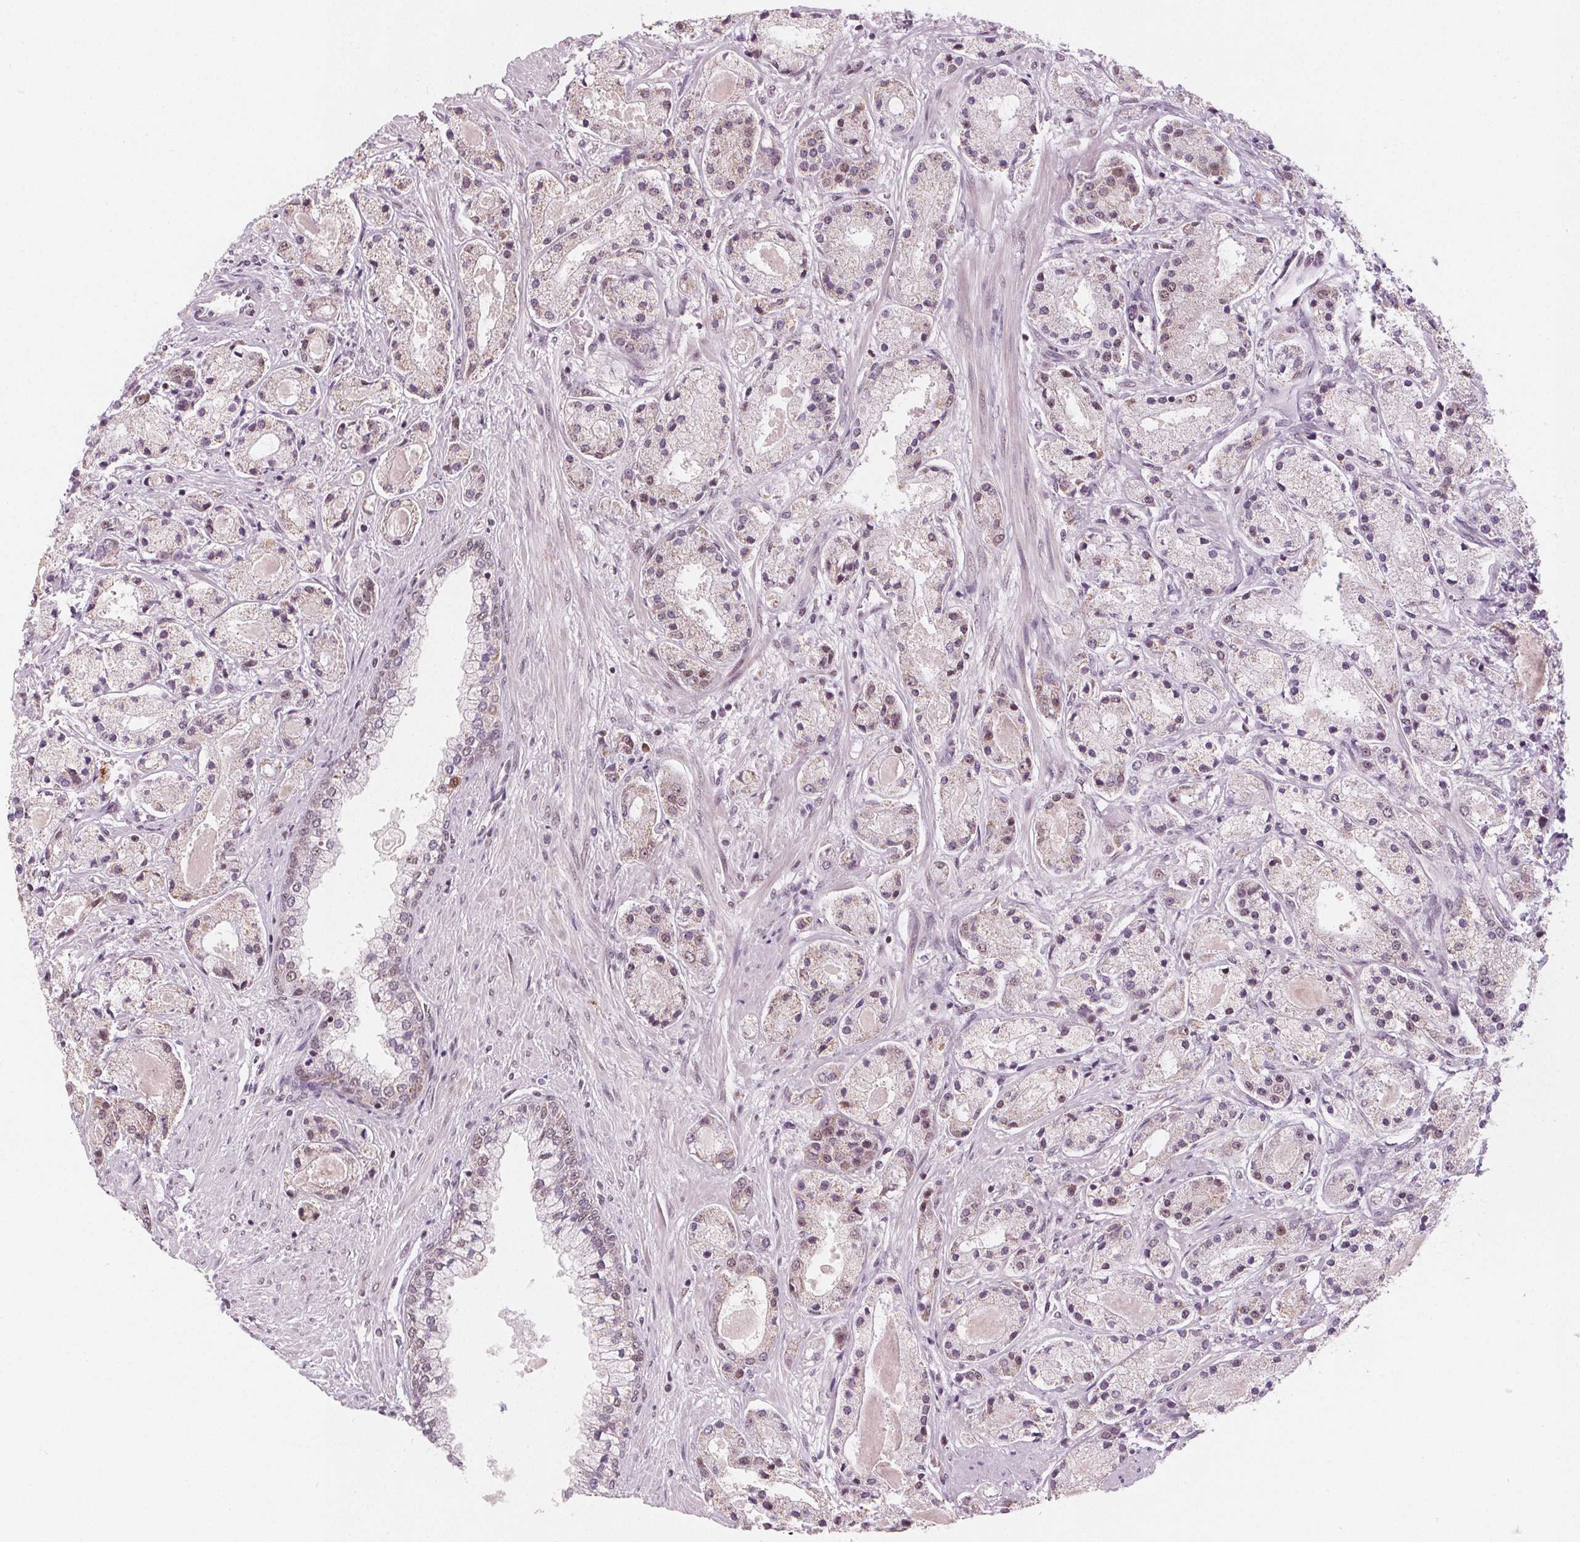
{"staining": {"intensity": "moderate", "quantity": "<25%", "location": "nuclear"}, "tissue": "prostate cancer", "cell_type": "Tumor cells", "image_type": "cancer", "snomed": [{"axis": "morphology", "description": "Adenocarcinoma, High grade"}, {"axis": "topography", "description": "Prostate"}], "caption": "Immunohistochemistry (IHC) image of neoplastic tissue: human adenocarcinoma (high-grade) (prostate) stained using immunohistochemistry (IHC) exhibits low levels of moderate protein expression localized specifically in the nuclear of tumor cells, appearing as a nuclear brown color.", "gene": "DPM2", "patient": {"sex": "male", "age": 67}}